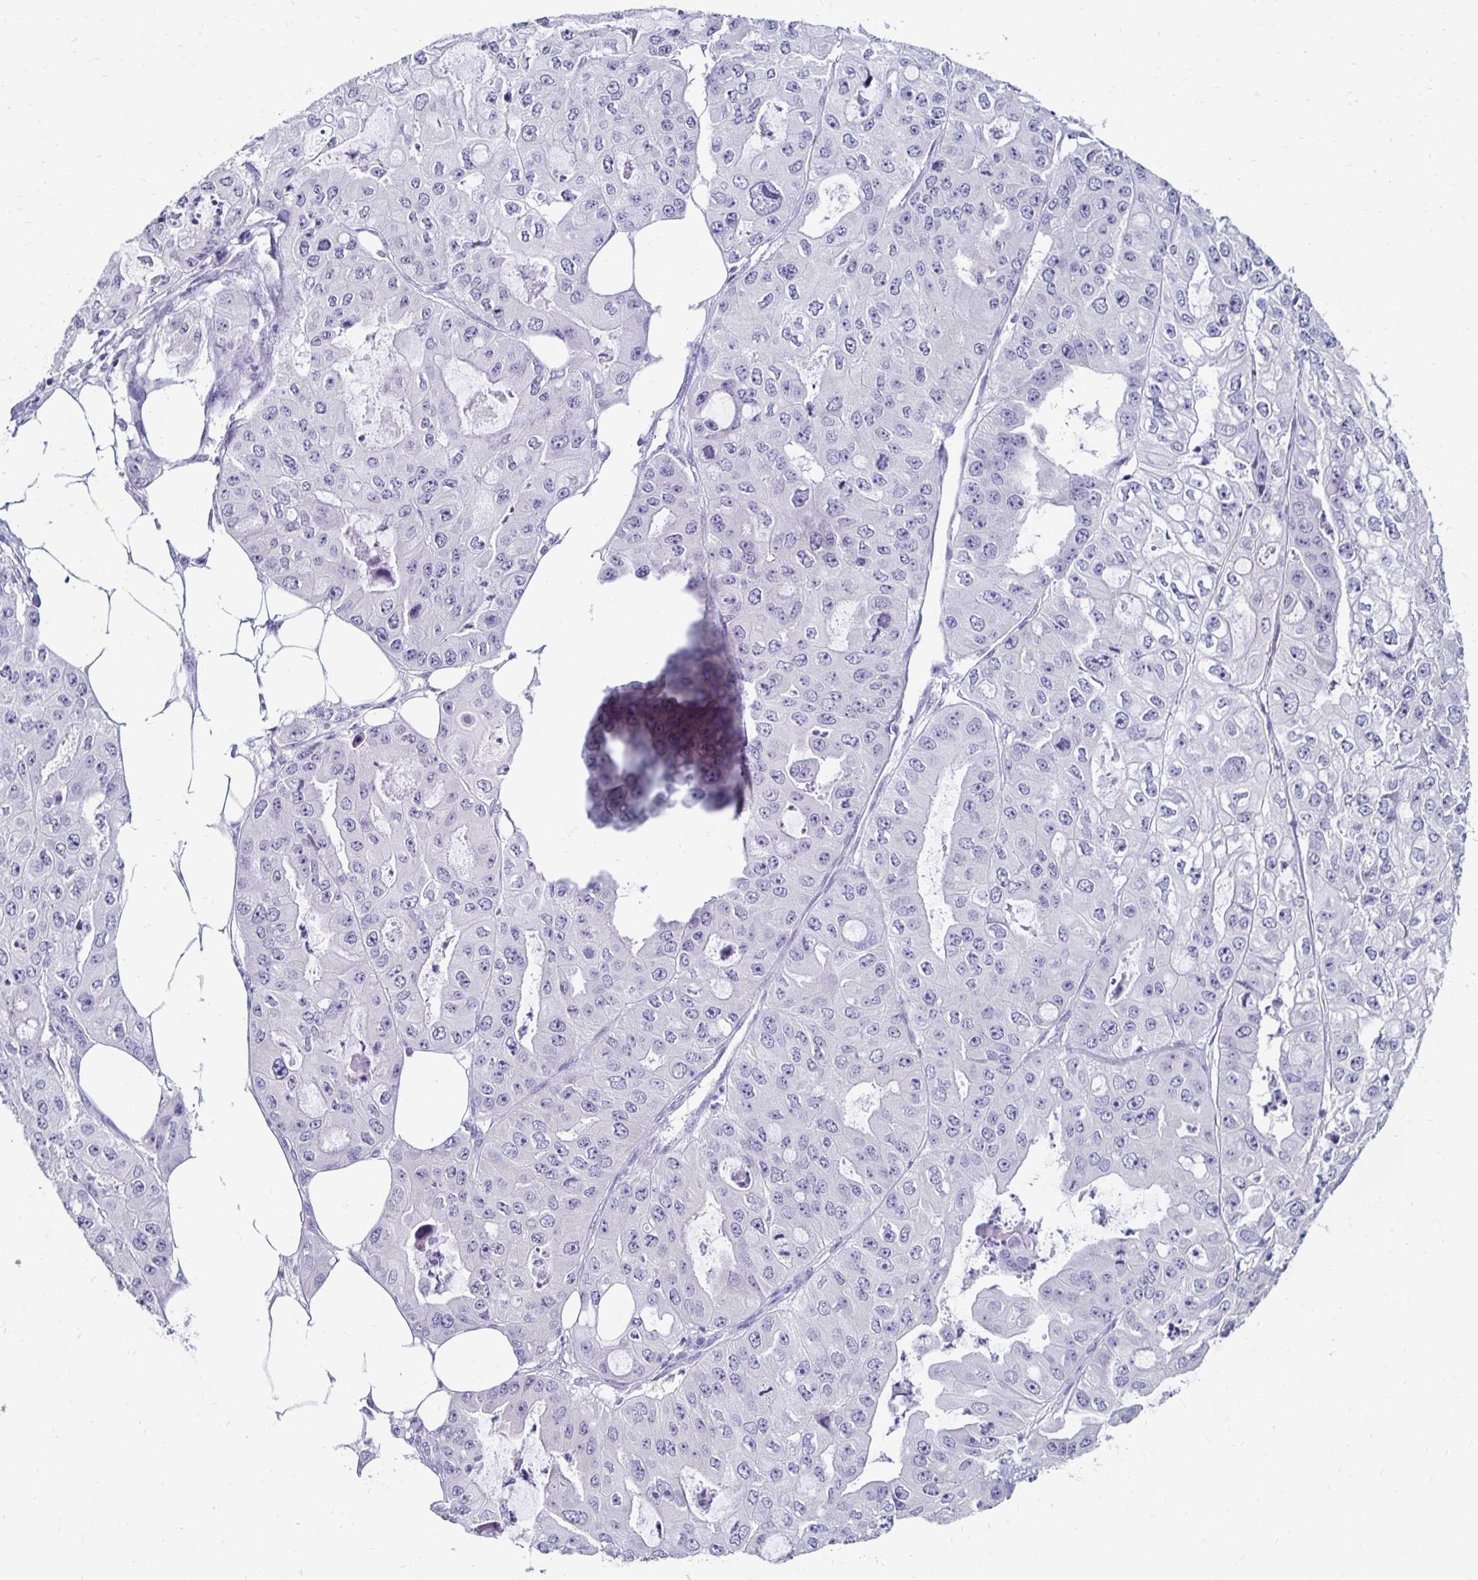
{"staining": {"intensity": "negative", "quantity": "none", "location": "none"}, "tissue": "ovarian cancer", "cell_type": "Tumor cells", "image_type": "cancer", "snomed": [{"axis": "morphology", "description": "Cystadenocarcinoma, serous, NOS"}, {"axis": "topography", "description": "Ovary"}], "caption": "There is no significant positivity in tumor cells of ovarian cancer (serous cystadenocarcinoma).", "gene": "TOMM34", "patient": {"sex": "female", "age": 56}}